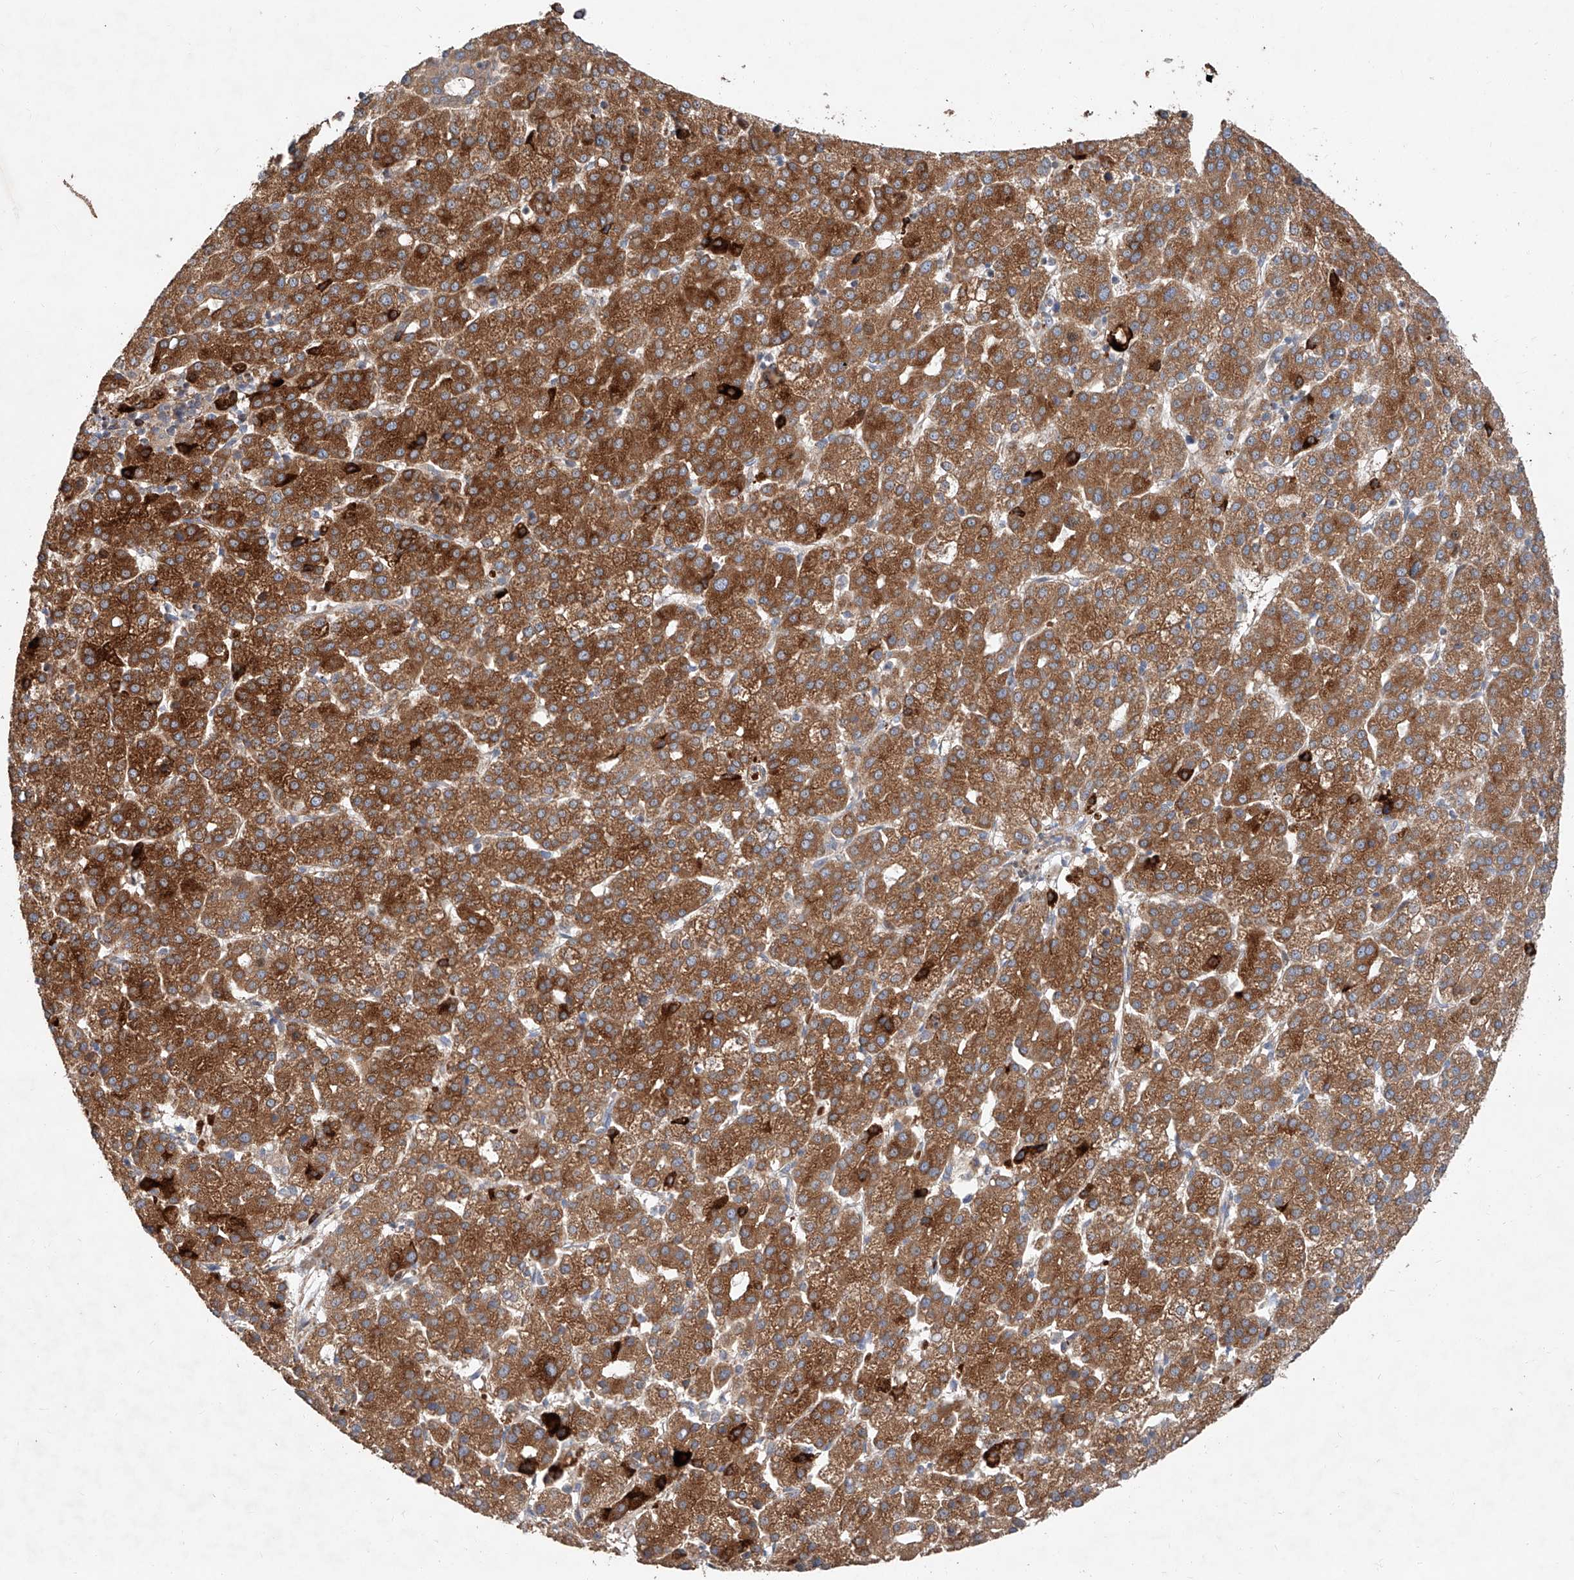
{"staining": {"intensity": "moderate", "quantity": ">75%", "location": "cytoplasmic/membranous"}, "tissue": "liver cancer", "cell_type": "Tumor cells", "image_type": "cancer", "snomed": [{"axis": "morphology", "description": "Carcinoma, Hepatocellular, NOS"}, {"axis": "topography", "description": "Liver"}], "caption": "Protein analysis of liver cancer (hepatocellular carcinoma) tissue exhibits moderate cytoplasmic/membranous positivity in approximately >75% of tumor cells.", "gene": "USF3", "patient": {"sex": "female", "age": 58}}